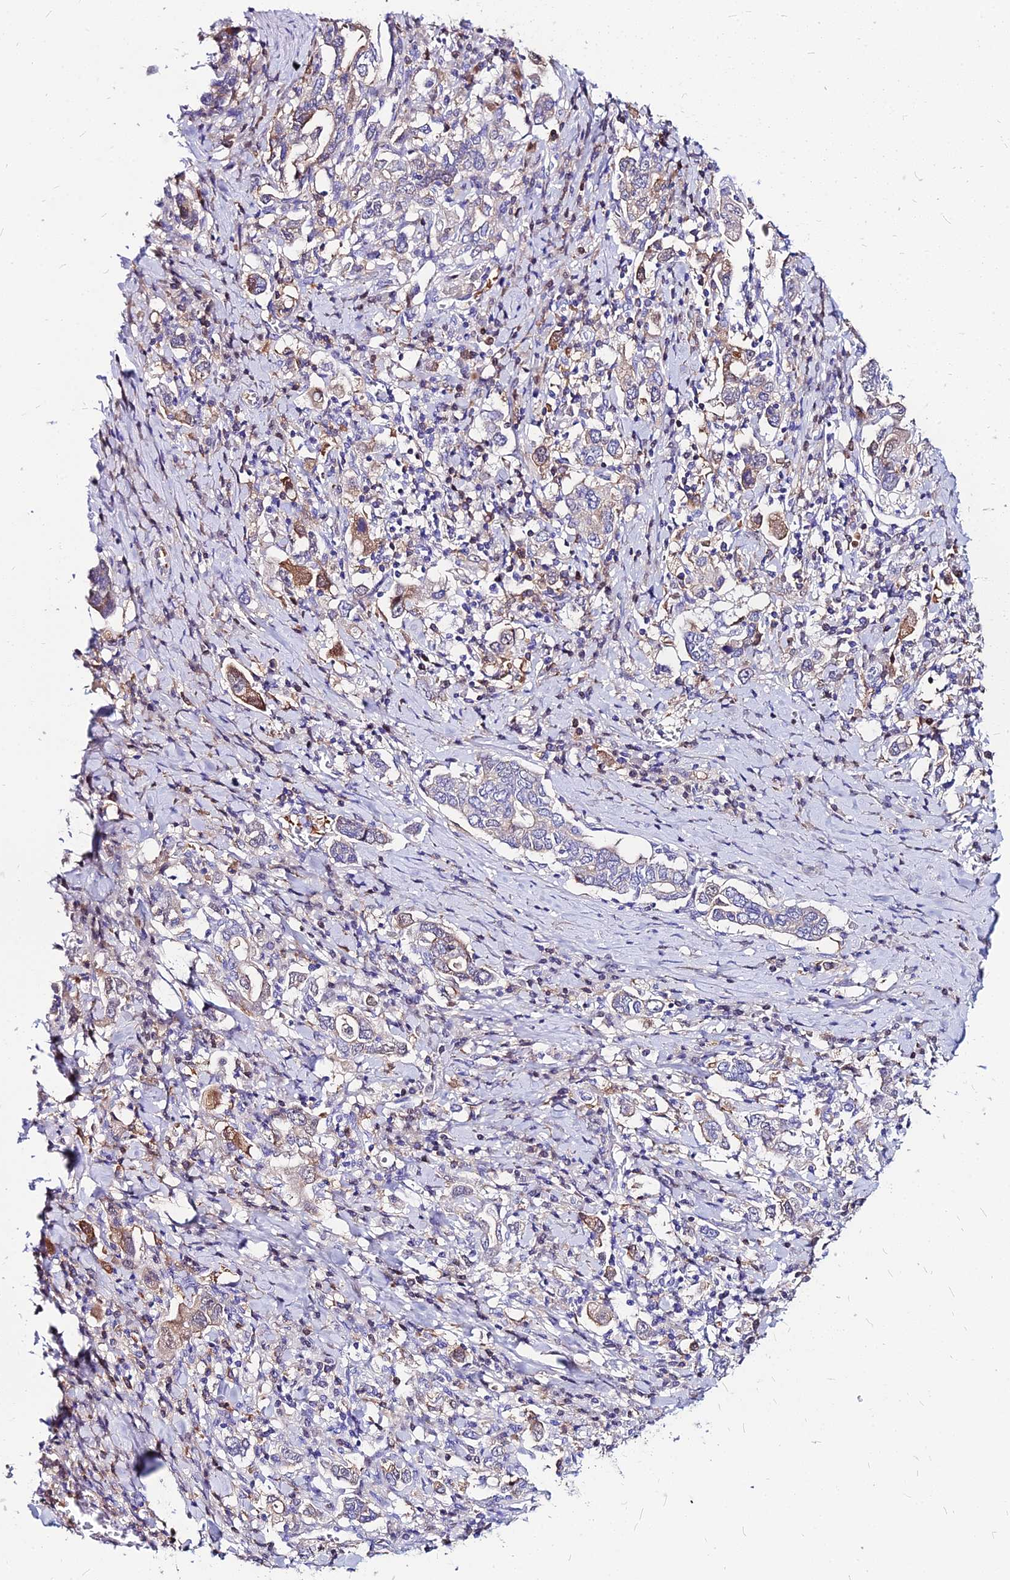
{"staining": {"intensity": "weak", "quantity": "25%-75%", "location": "cytoplasmic/membranous"}, "tissue": "stomach cancer", "cell_type": "Tumor cells", "image_type": "cancer", "snomed": [{"axis": "morphology", "description": "Adenocarcinoma, NOS"}, {"axis": "topography", "description": "Stomach, upper"}, {"axis": "topography", "description": "Stomach"}], "caption": "Immunohistochemical staining of human stomach adenocarcinoma demonstrates weak cytoplasmic/membranous protein staining in approximately 25%-75% of tumor cells.", "gene": "ACSM6", "patient": {"sex": "male", "age": 62}}